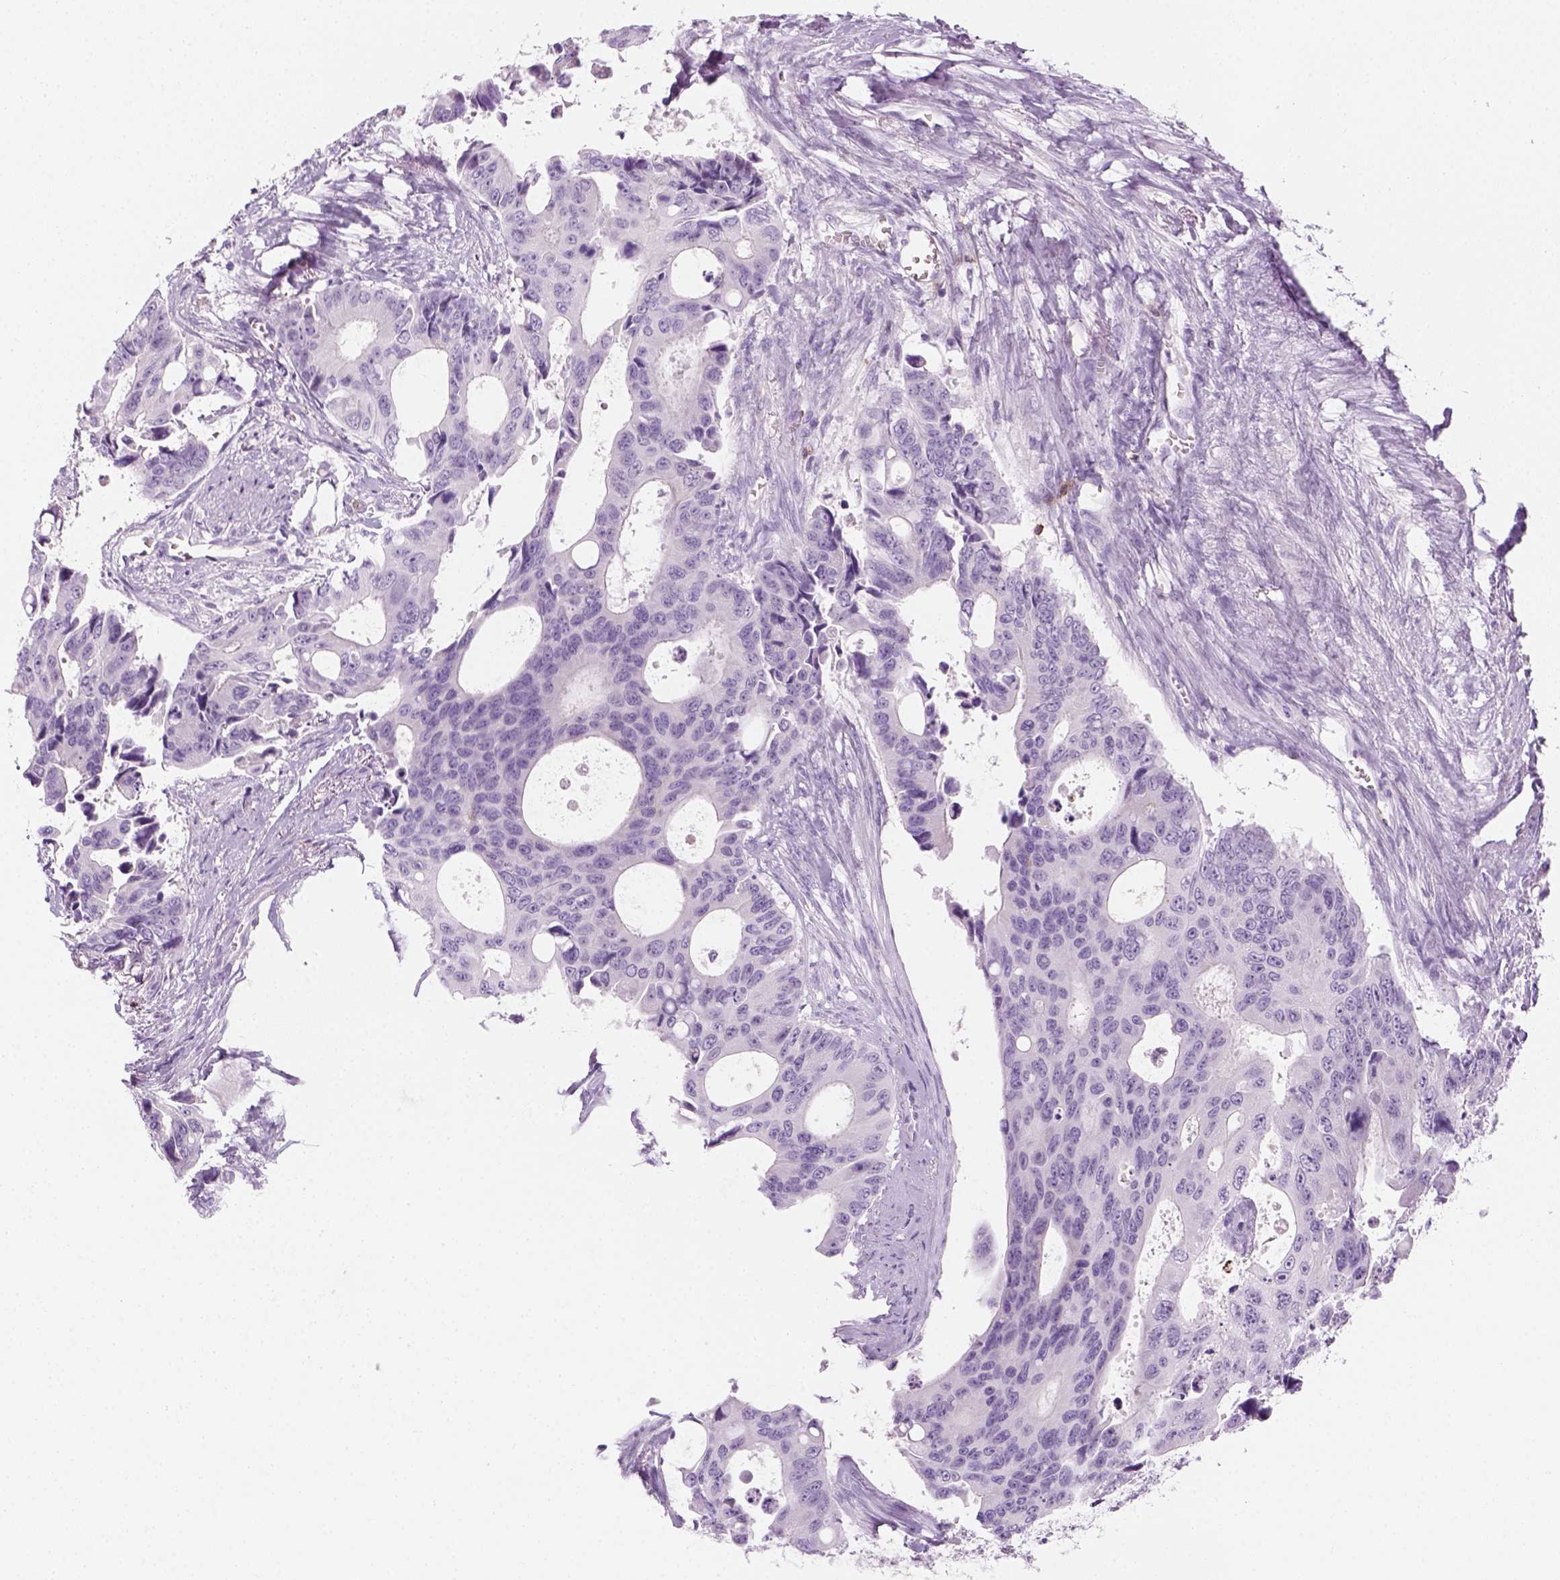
{"staining": {"intensity": "negative", "quantity": "none", "location": "none"}, "tissue": "colorectal cancer", "cell_type": "Tumor cells", "image_type": "cancer", "snomed": [{"axis": "morphology", "description": "Adenocarcinoma, NOS"}, {"axis": "topography", "description": "Rectum"}], "caption": "DAB (3,3'-diaminobenzidine) immunohistochemical staining of adenocarcinoma (colorectal) reveals no significant staining in tumor cells.", "gene": "AQP3", "patient": {"sex": "male", "age": 76}}